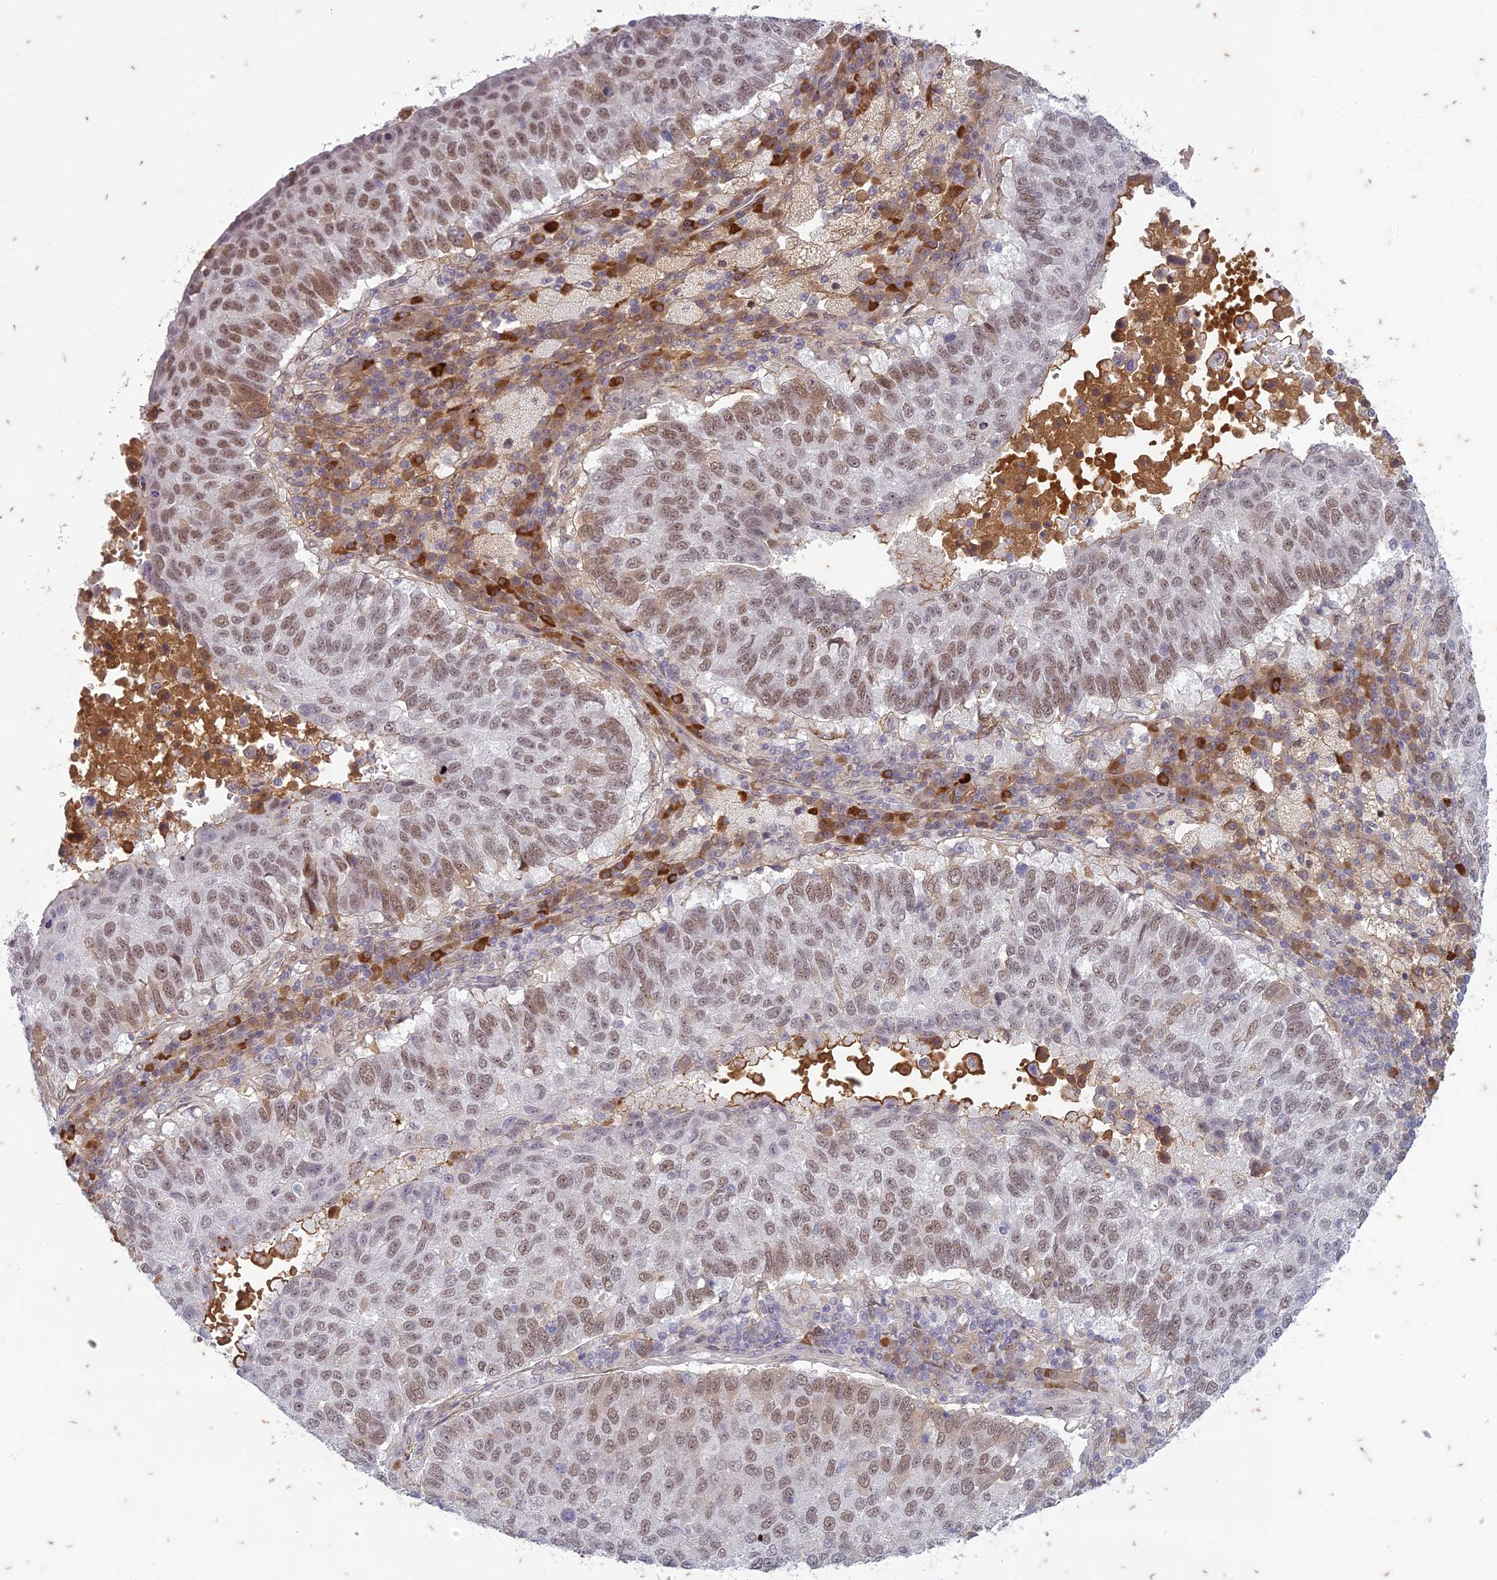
{"staining": {"intensity": "moderate", "quantity": ">75%", "location": "nuclear"}, "tissue": "lung cancer", "cell_type": "Tumor cells", "image_type": "cancer", "snomed": [{"axis": "morphology", "description": "Squamous cell carcinoma, NOS"}, {"axis": "topography", "description": "Lung"}], "caption": "High-power microscopy captured an immunohistochemistry (IHC) image of lung squamous cell carcinoma, revealing moderate nuclear expression in about >75% of tumor cells.", "gene": "PABPN1L", "patient": {"sex": "male", "age": 73}}